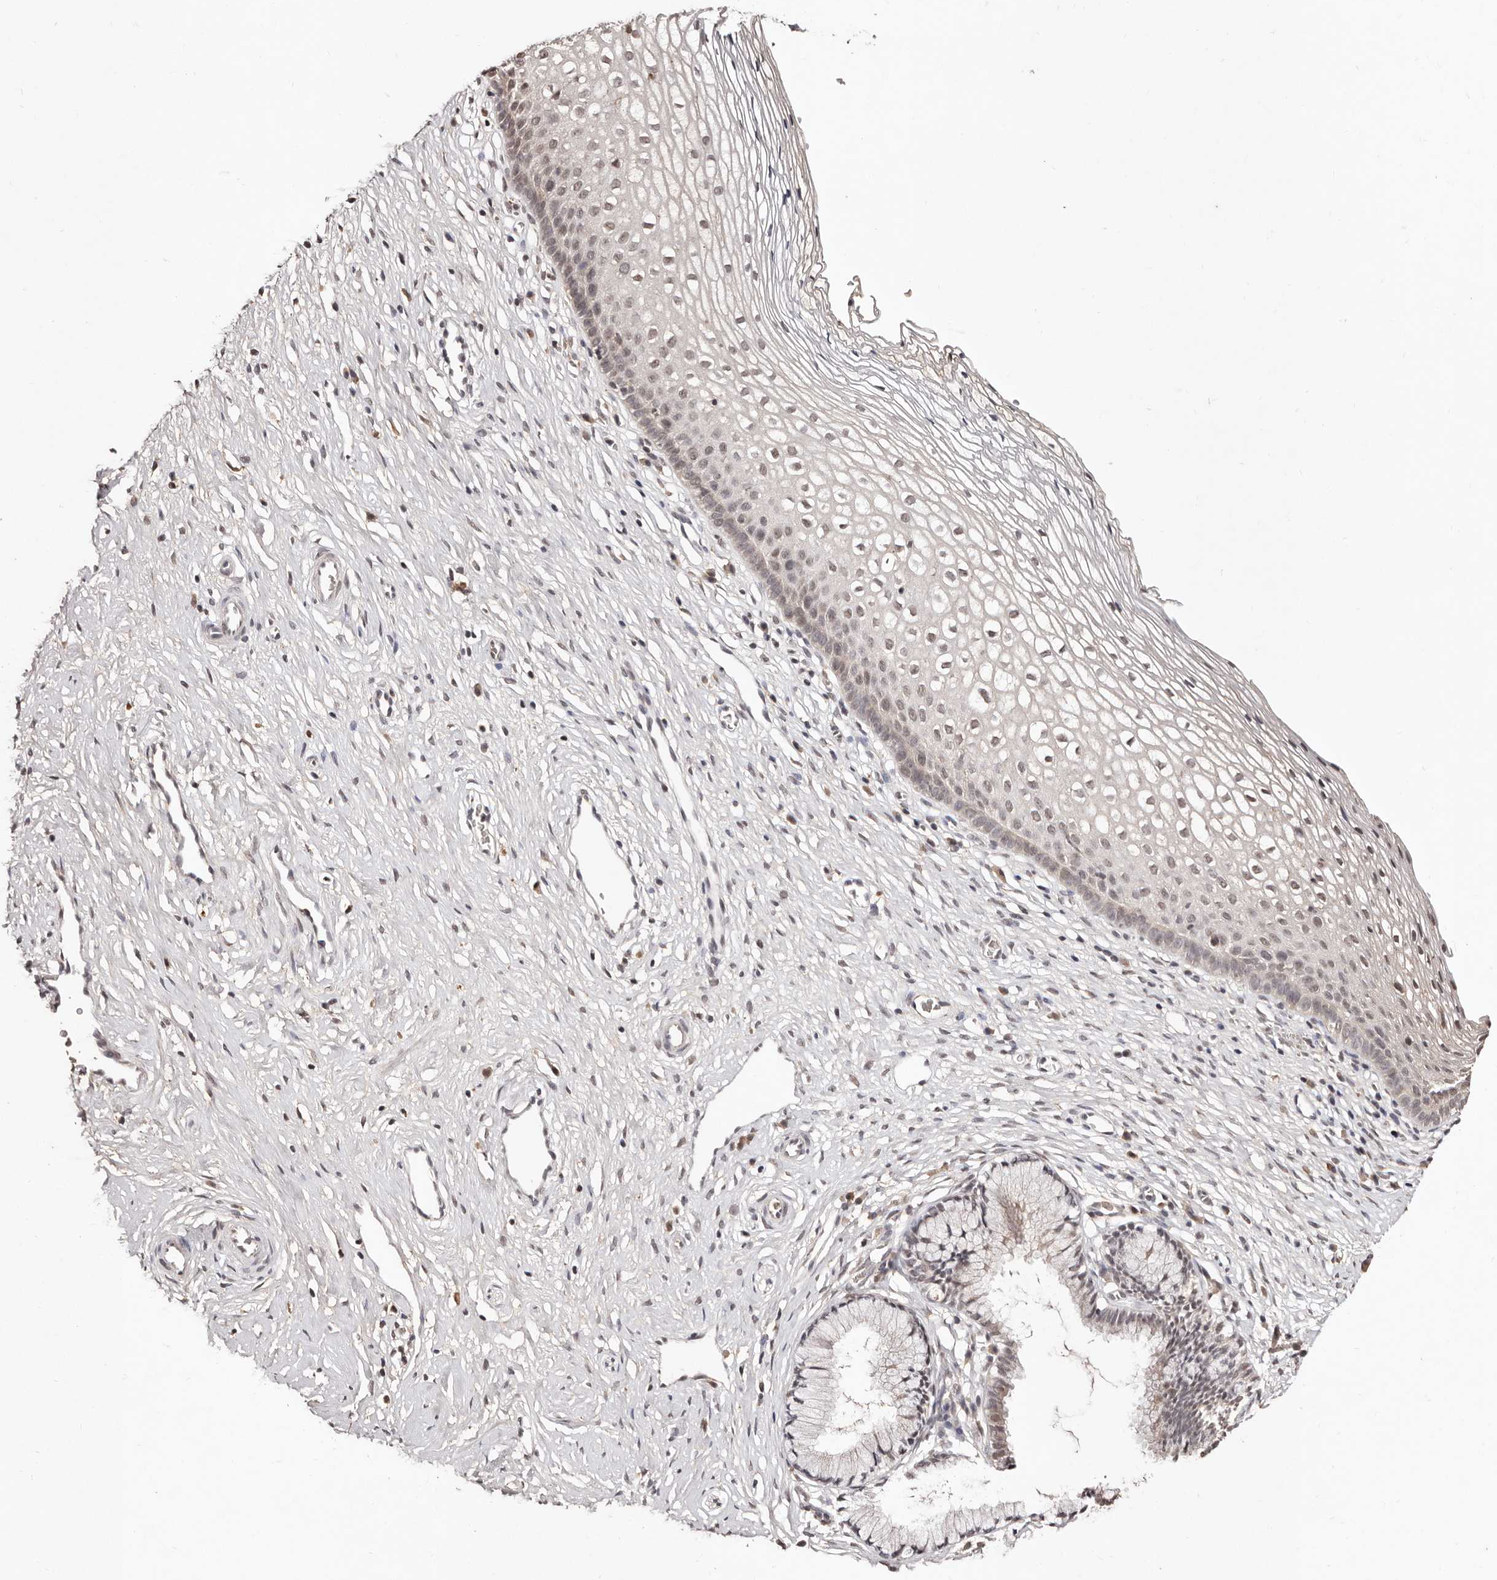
{"staining": {"intensity": "weak", "quantity": "<25%", "location": "cytoplasmic/membranous,nuclear"}, "tissue": "cervix", "cell_type": "Glandular cells", "image_type": "normal", "snomed": [{"axis": "morphology", "description": "Normal tissue, NOS"}, {"axis": "topography", "description": "Cervix"}], "caption": "IHC of benign human cervix demonstrates no staining in glandular cells. (Stains: DAB (3,3'-diaminobenzidine) IHC with hematoxylin counter stain, Microscopy: brightfield microscopy at high magnification).", "gene": "BICRAL", "patient": {"sex": "female", "age": 27}}